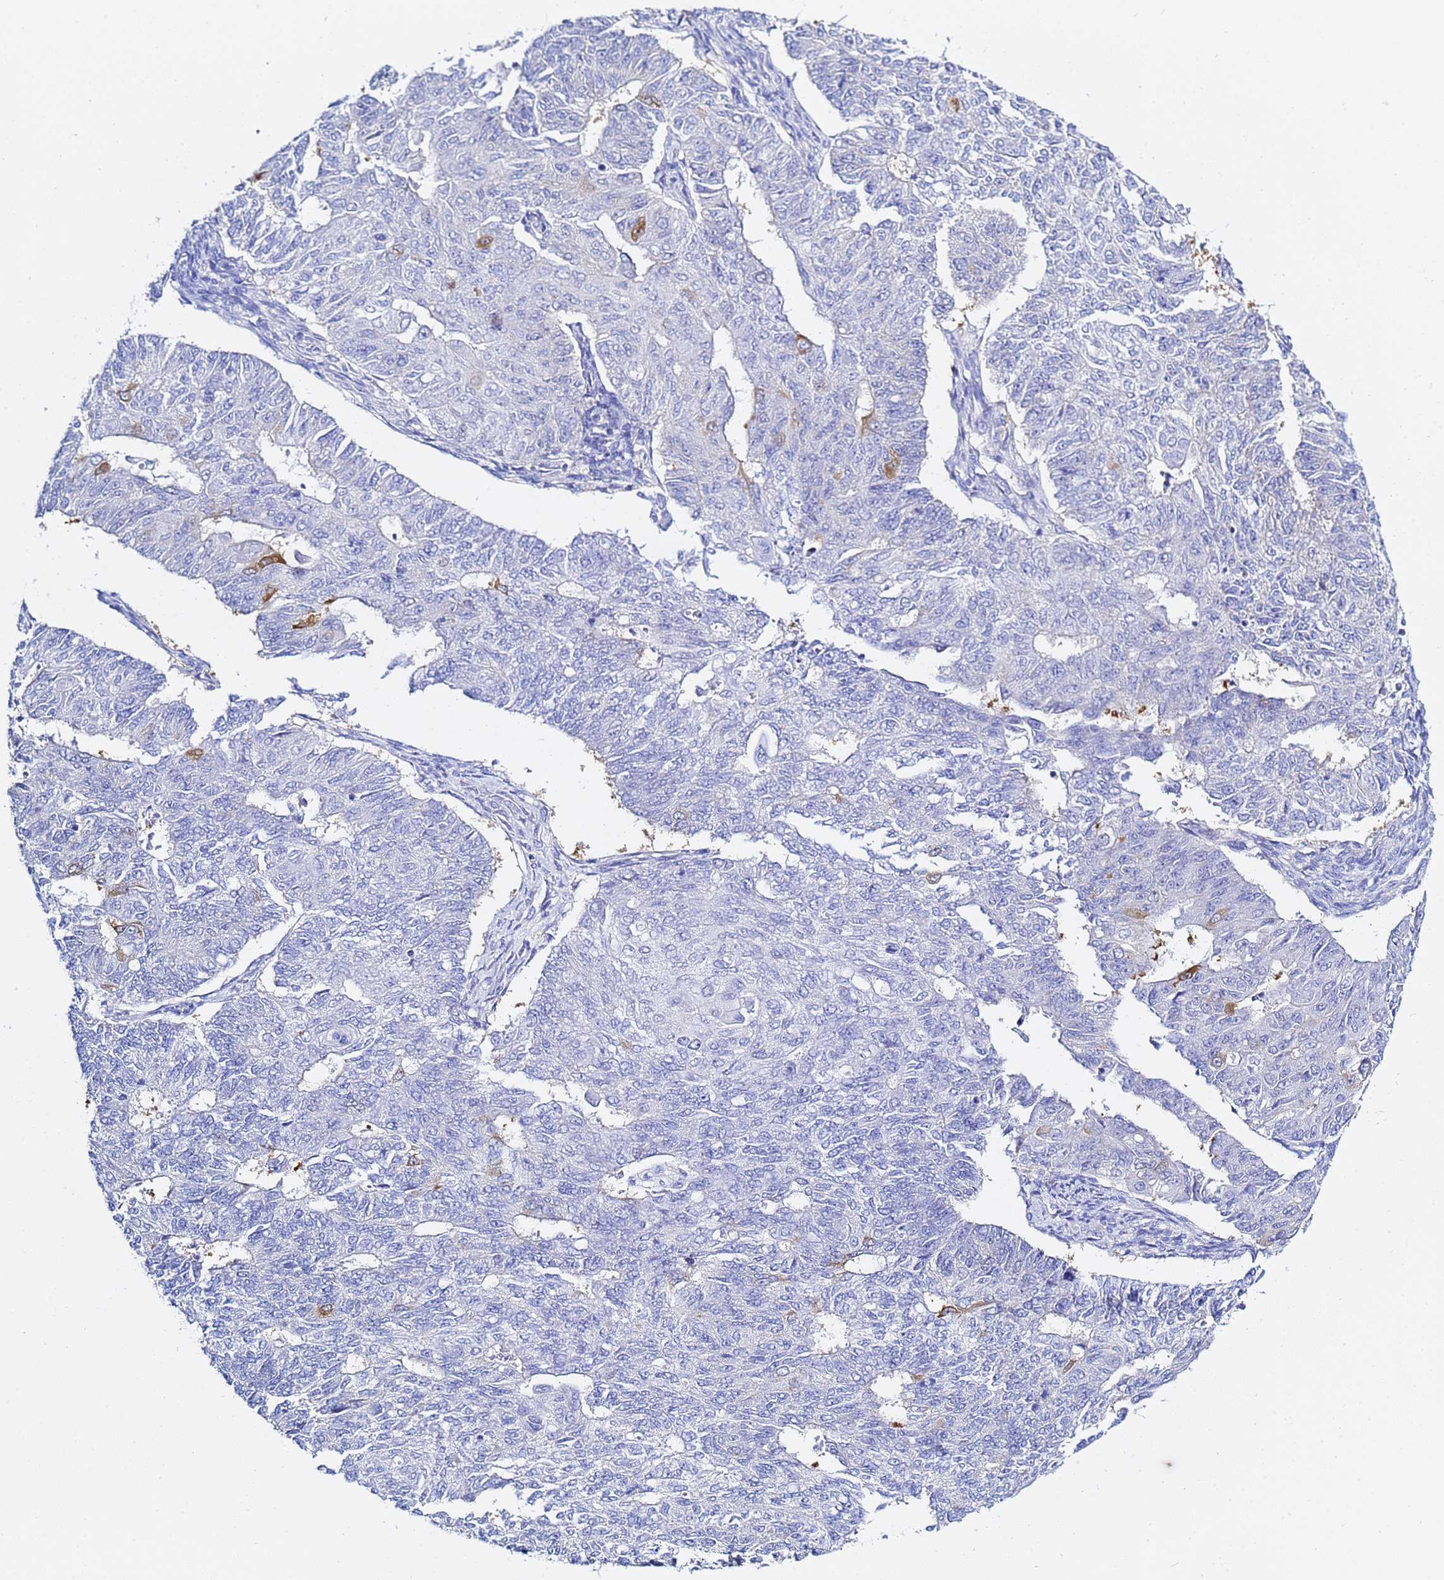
{"staining": {"intensity": "moderate", "quantity": "<25%", "location": "cytoplasmic/membranous"}, "tissue": "endometrial cancer", "cell_type": "Tumor cells", "image_type": "cancer", "snomed": [{"axis": "morphology", "description": "Adenocarcinoma, NOS"}, {"axis": "topography", "description": "Endometrium"}], "caption": "Endometrial cancer stained with IHC shows moderate cytoplasmic/membranous positivity in about <25% of tumor cells.", "gene": "LENG1", "patient": {"sex": "female", "age": 32}}